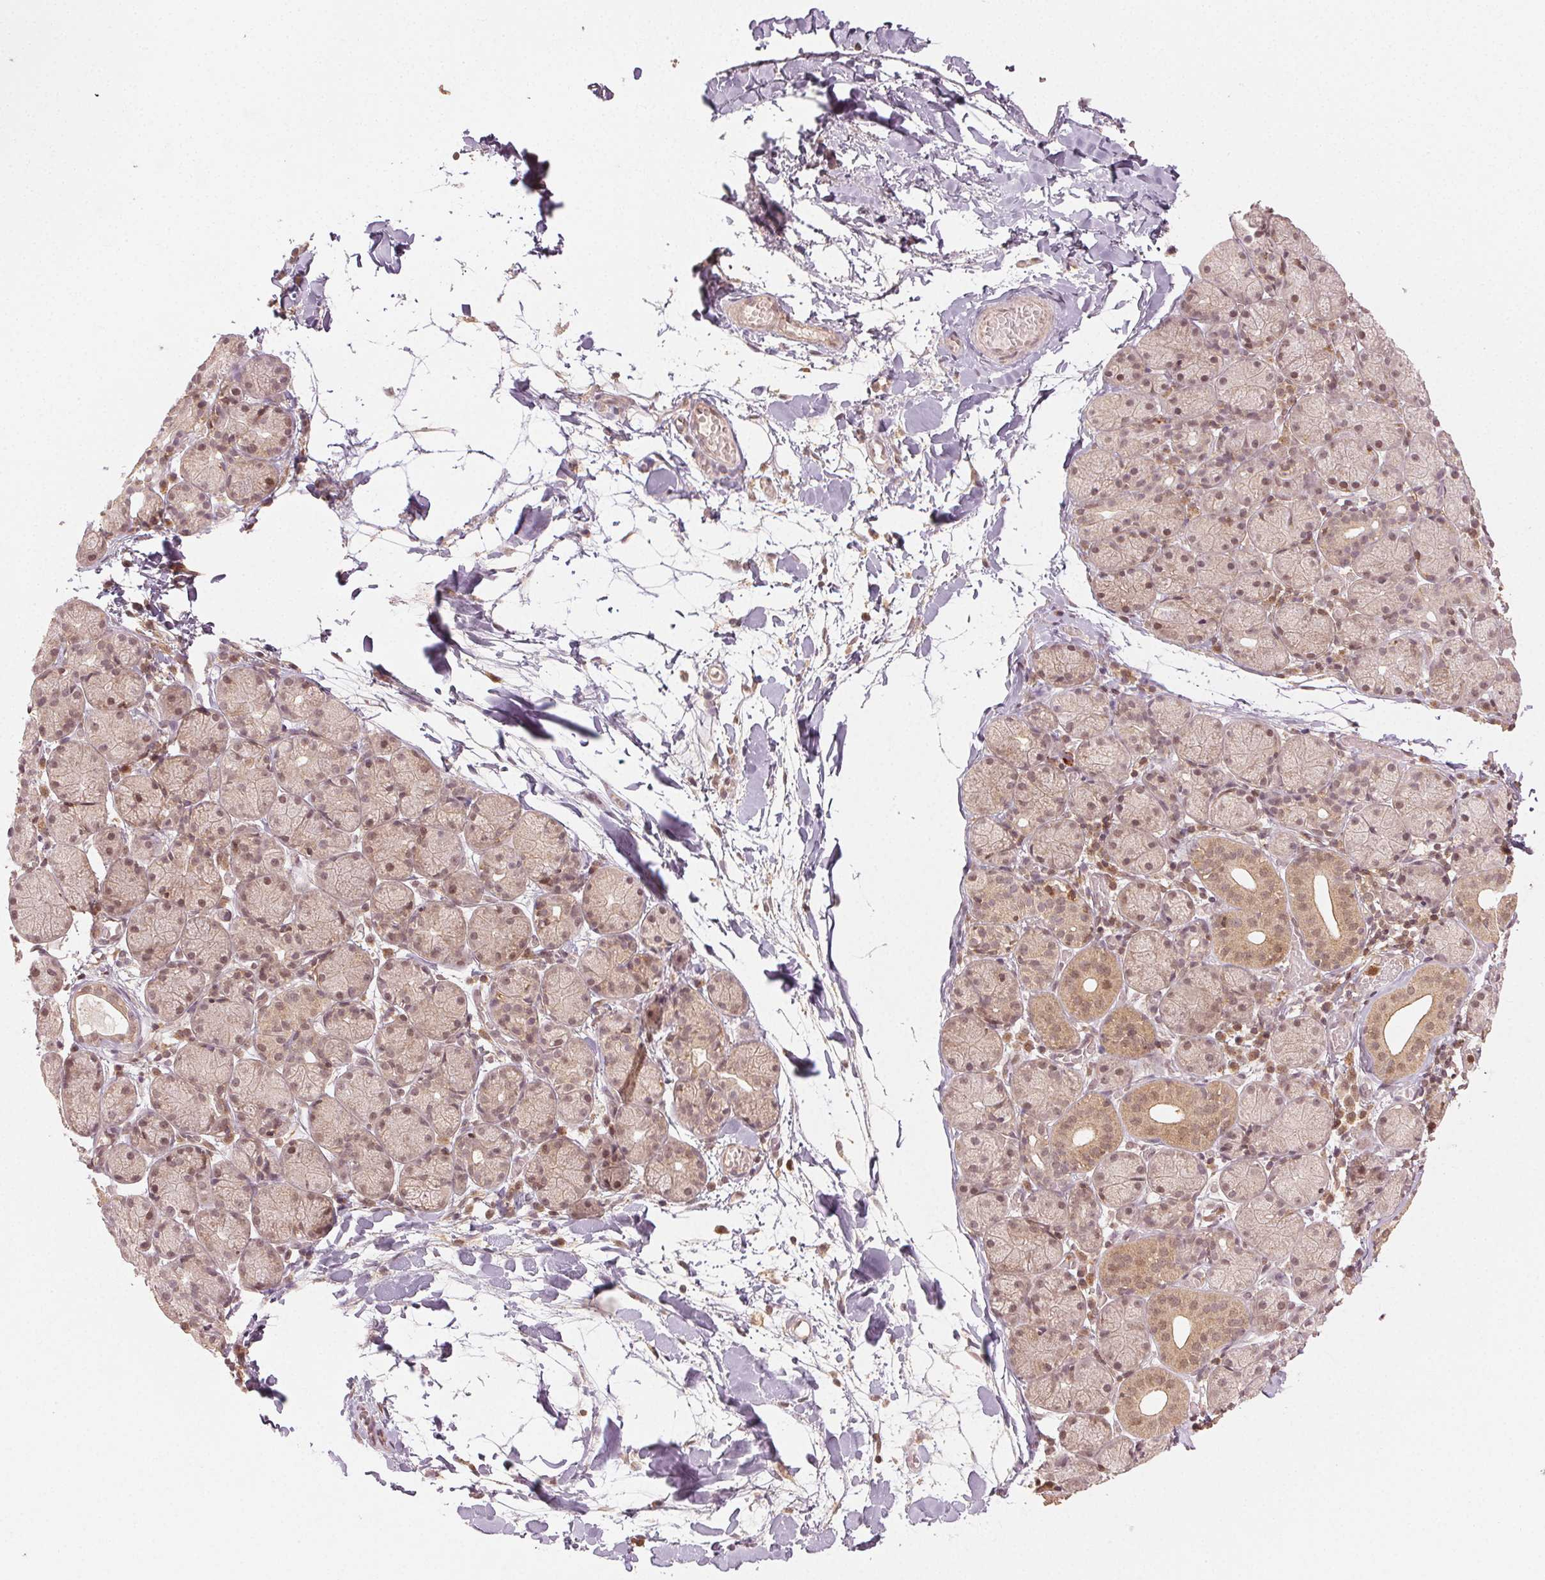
{"staining": {"intensity": "weak", "quantity": "25%-75%", "location": "cytoplasmic/membranous,nuclear"}, "tissue": "salivary gland", "cell_type": "Glandular cells", "image_type": "normal", "snomed": [{"axis": "morphology", "description": "Normal tissue, NOS"}, {"axis": "topography", "description": "Salivary gland"}], "caption": "Immunohistochemical staining of benign salivary gland demonstrates low levels of weak cytoplasmic/membranous,nuclear positivity in about 25%-75% of glandular cells.", "gene": "MAPK14", "patient": {"sex": "female", "age": 24}}